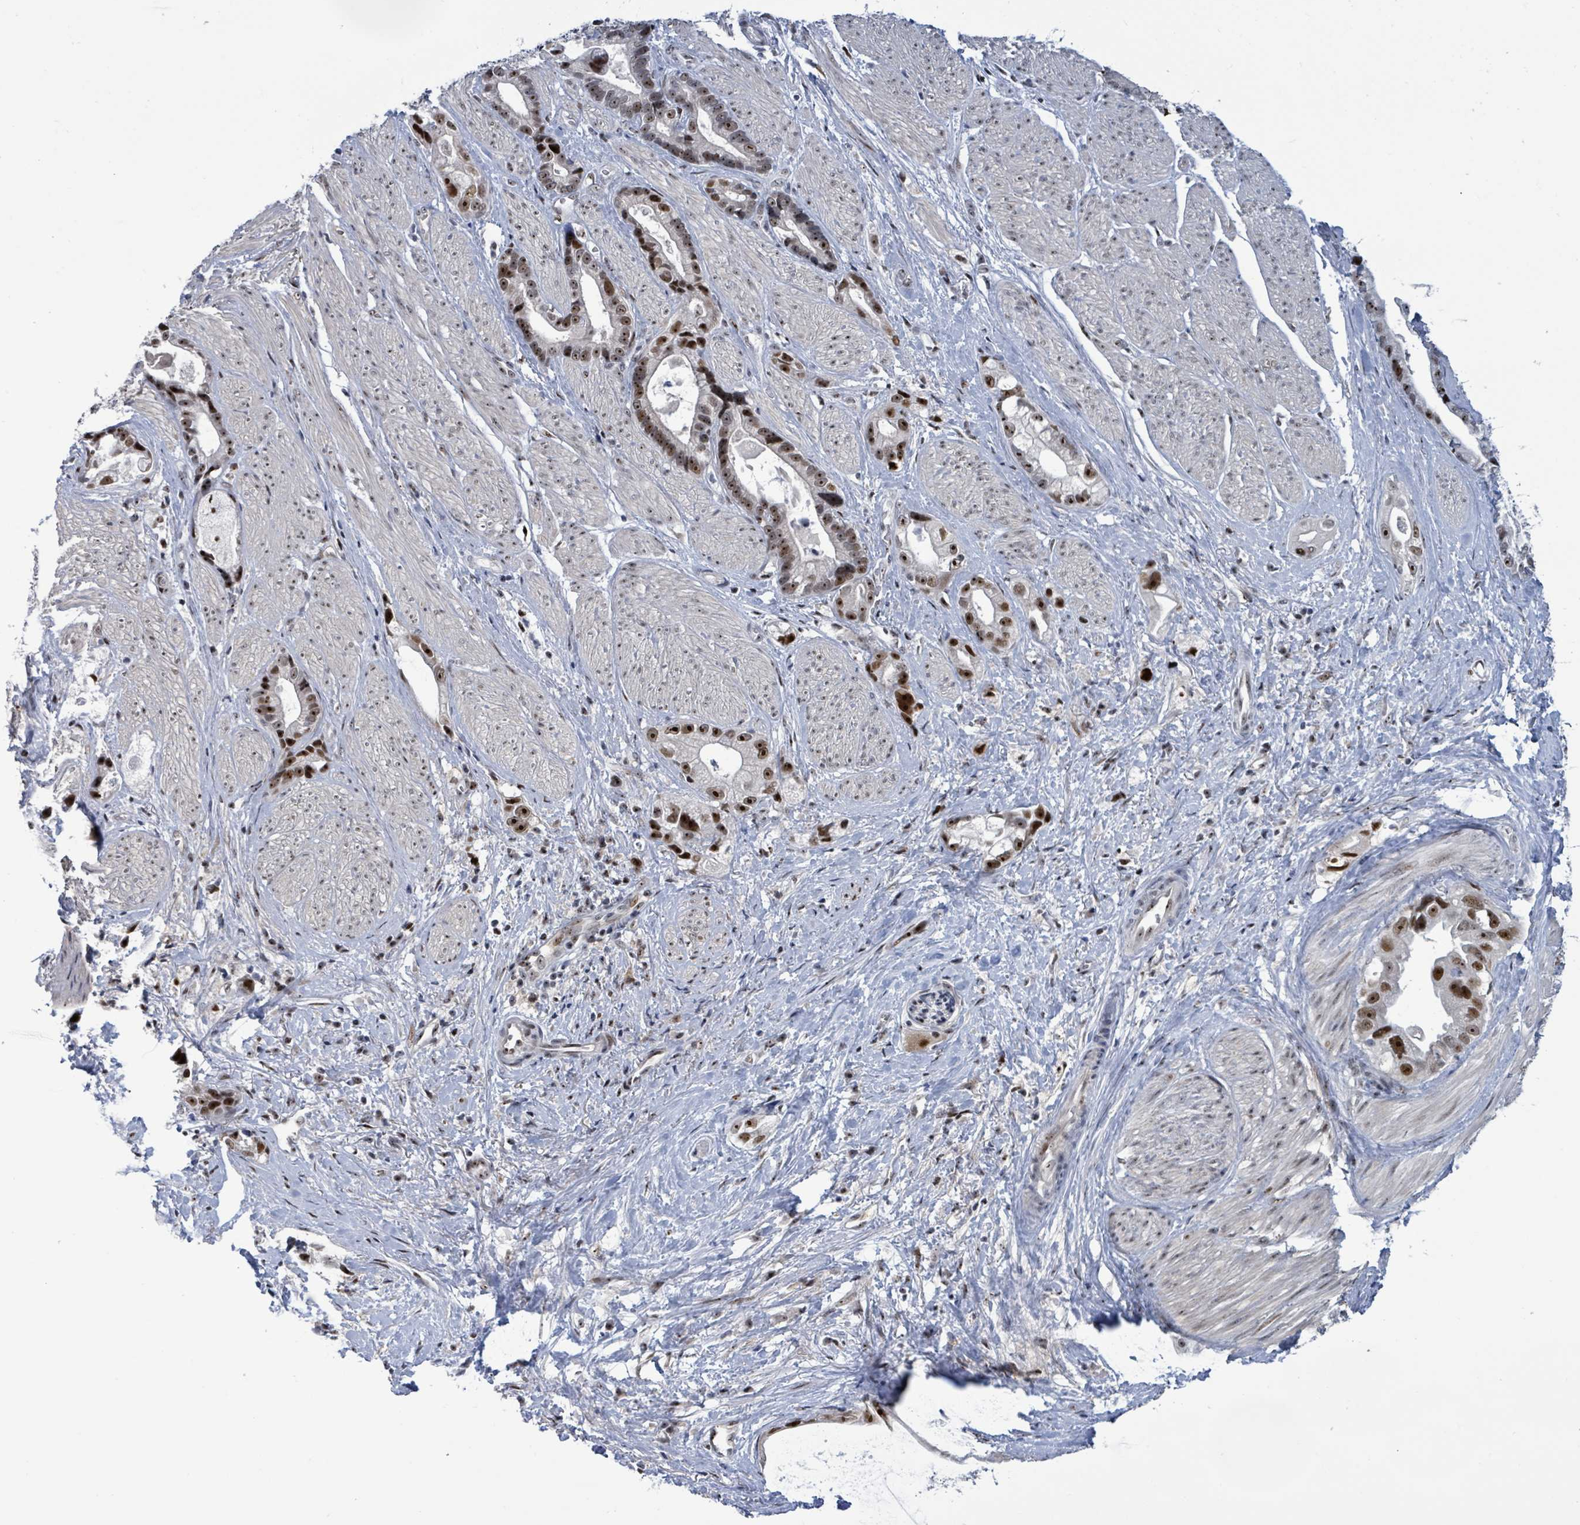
{"staining": {"intensity": "strong", "quantity": ">75%", "location": "nuclear"}, "tissue": "stomach cancer", "cell_type": "Tumor cells", "image_type": "cancer", "snomed": [{"axis": "morphology", "description": "Adenocarcinoma, NOS"}, {"axis": "topography", "description": "Stomach"}], "caption": "An IHC photomicrograph of neoplastic tissue is shown. Protein staining in brown shows strong nuclear positivity in stomach cancer (adenocarcinoma) within tumor cells.", "gene": "RRN3", "patient": {"sex": "male", "age": 55}}